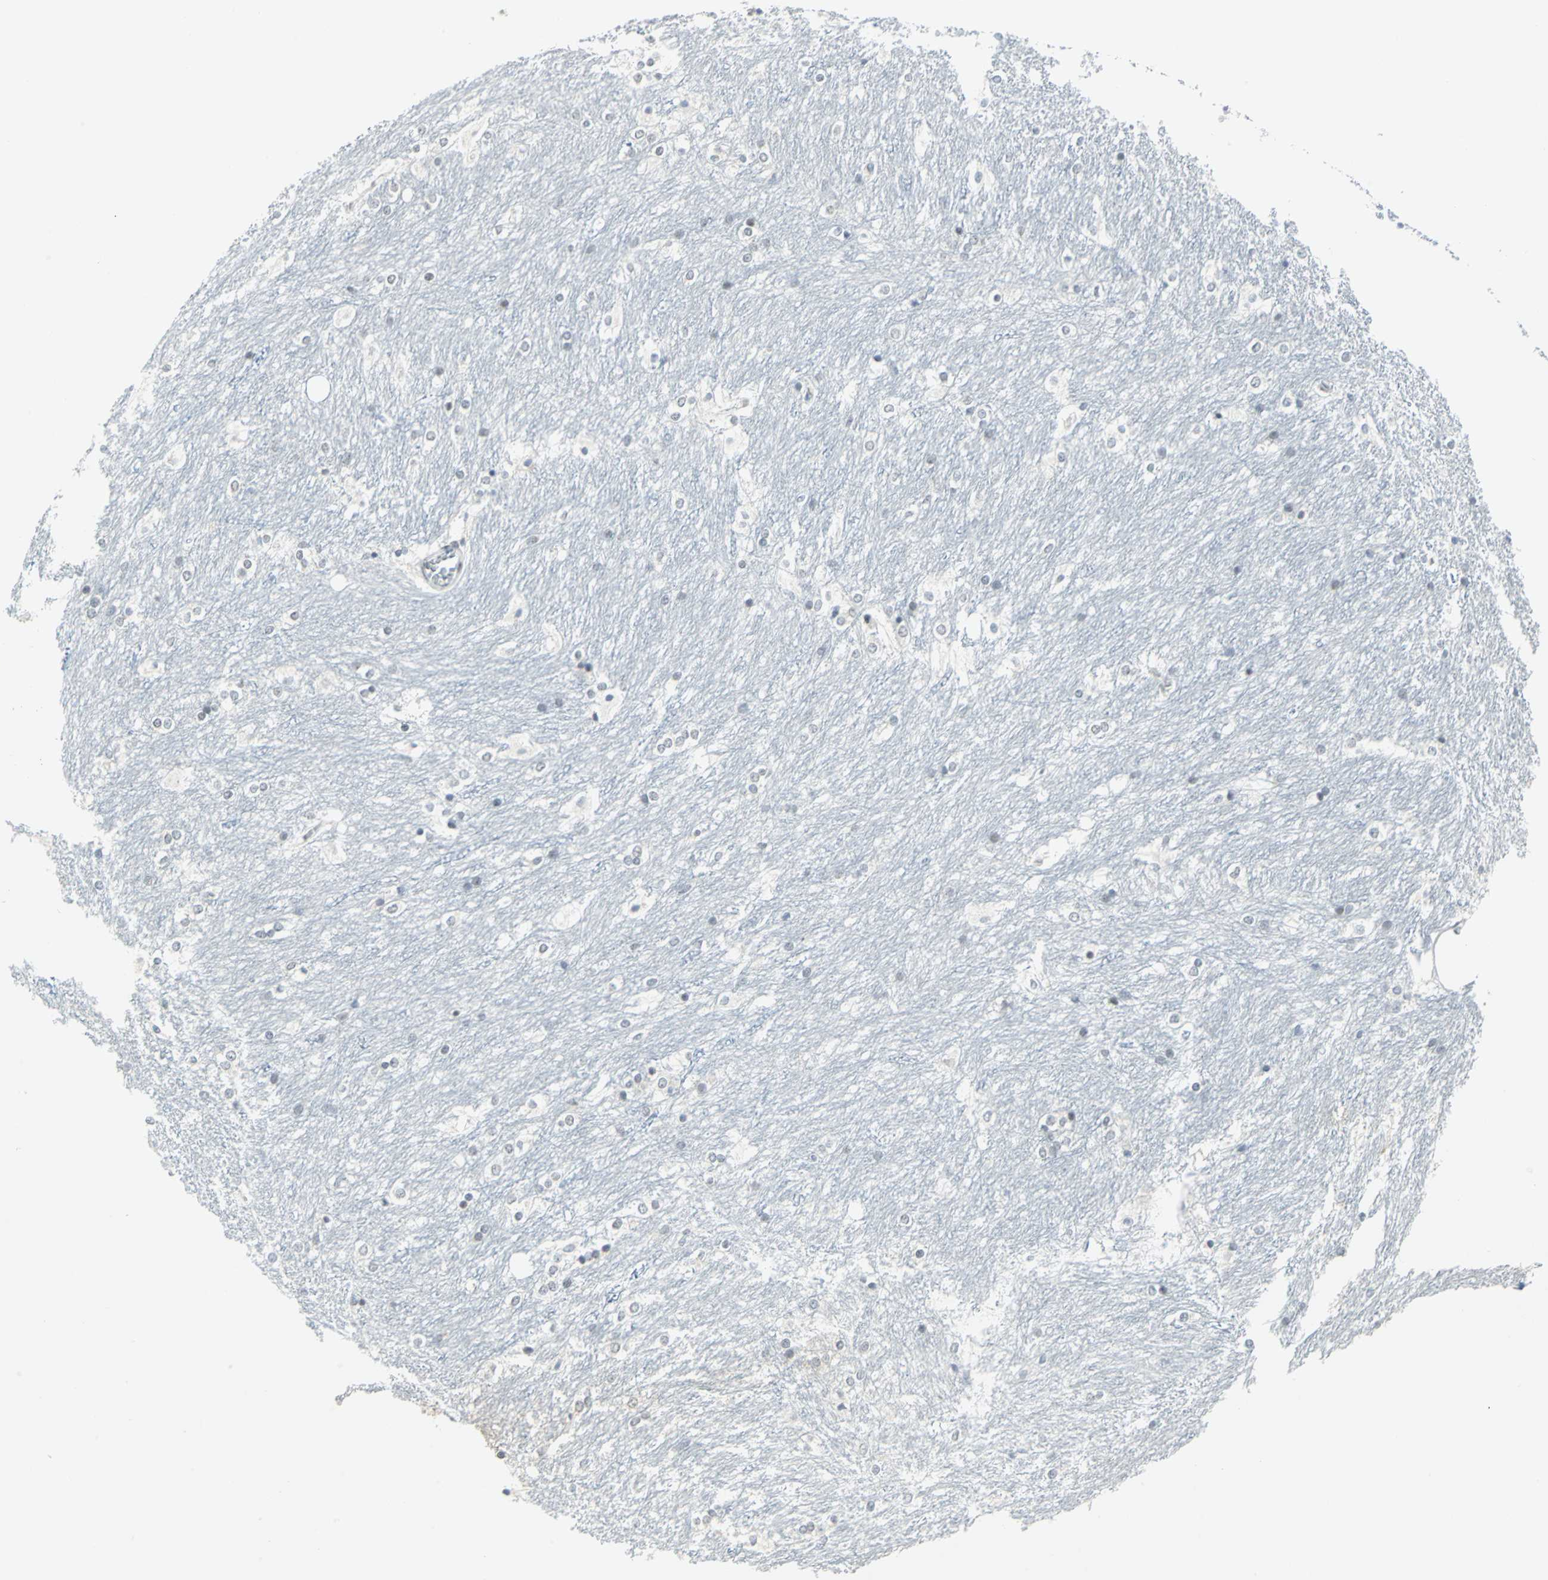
{"staining": {"intensity": "weak", "quantity": "<25%", "location": "nuclear"}, "tissue": "caudate", "cell_type": "Glial cells", "image_type": "normal", "snomed": [{"axis": "morphology", "description": "Normal tissue, NOS"}, {"axis": "topography", "description": "Lateral ventricle wall"}], "caption": "High power microscopy micrograph of an IHC micrograph of benign caudate, revealing no significant staining in glial cells.", "gene": "MEIS2", "patient": {"sex": "female", "age": 19}}